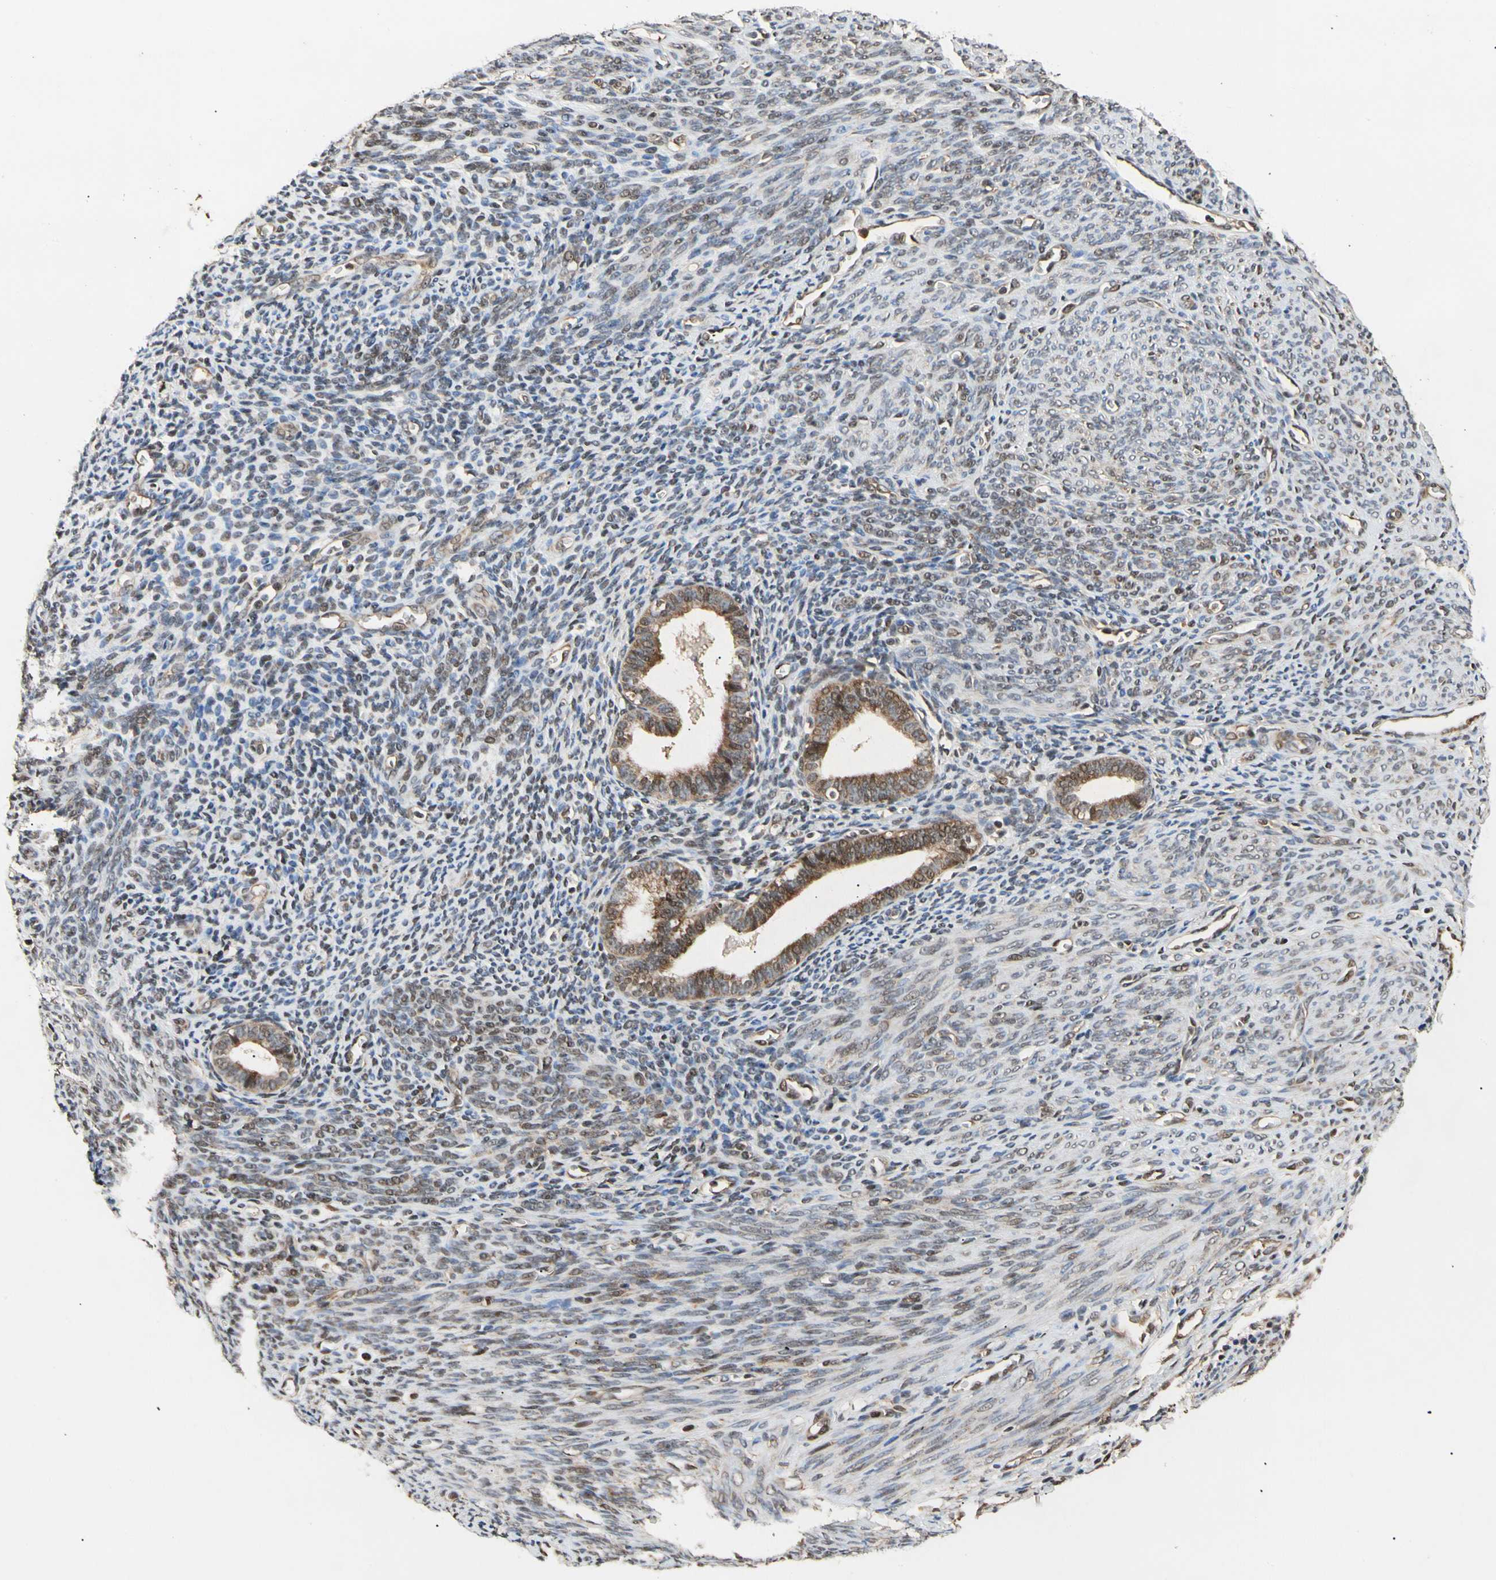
{"staining": {"intensity": "weak", "quantity": "25%-75%", "location": "nuclear"}, "tissue": "endometrium", "cell_type": "Cells in endometrial stroma", "image_type": "normal", "snomed": [{"axis": "morphology", "description": "Normal tissue, NOS"}, {"axis": "topography", "description": "Uterus"}], "caption": "This is an image of IHC staining of unremarkable endometrium, which shows weak staining in the nuclear of cells in endometrial stroma.", "gene": "EIF1AX", "patient": {"sex": "female", "age": 83}}